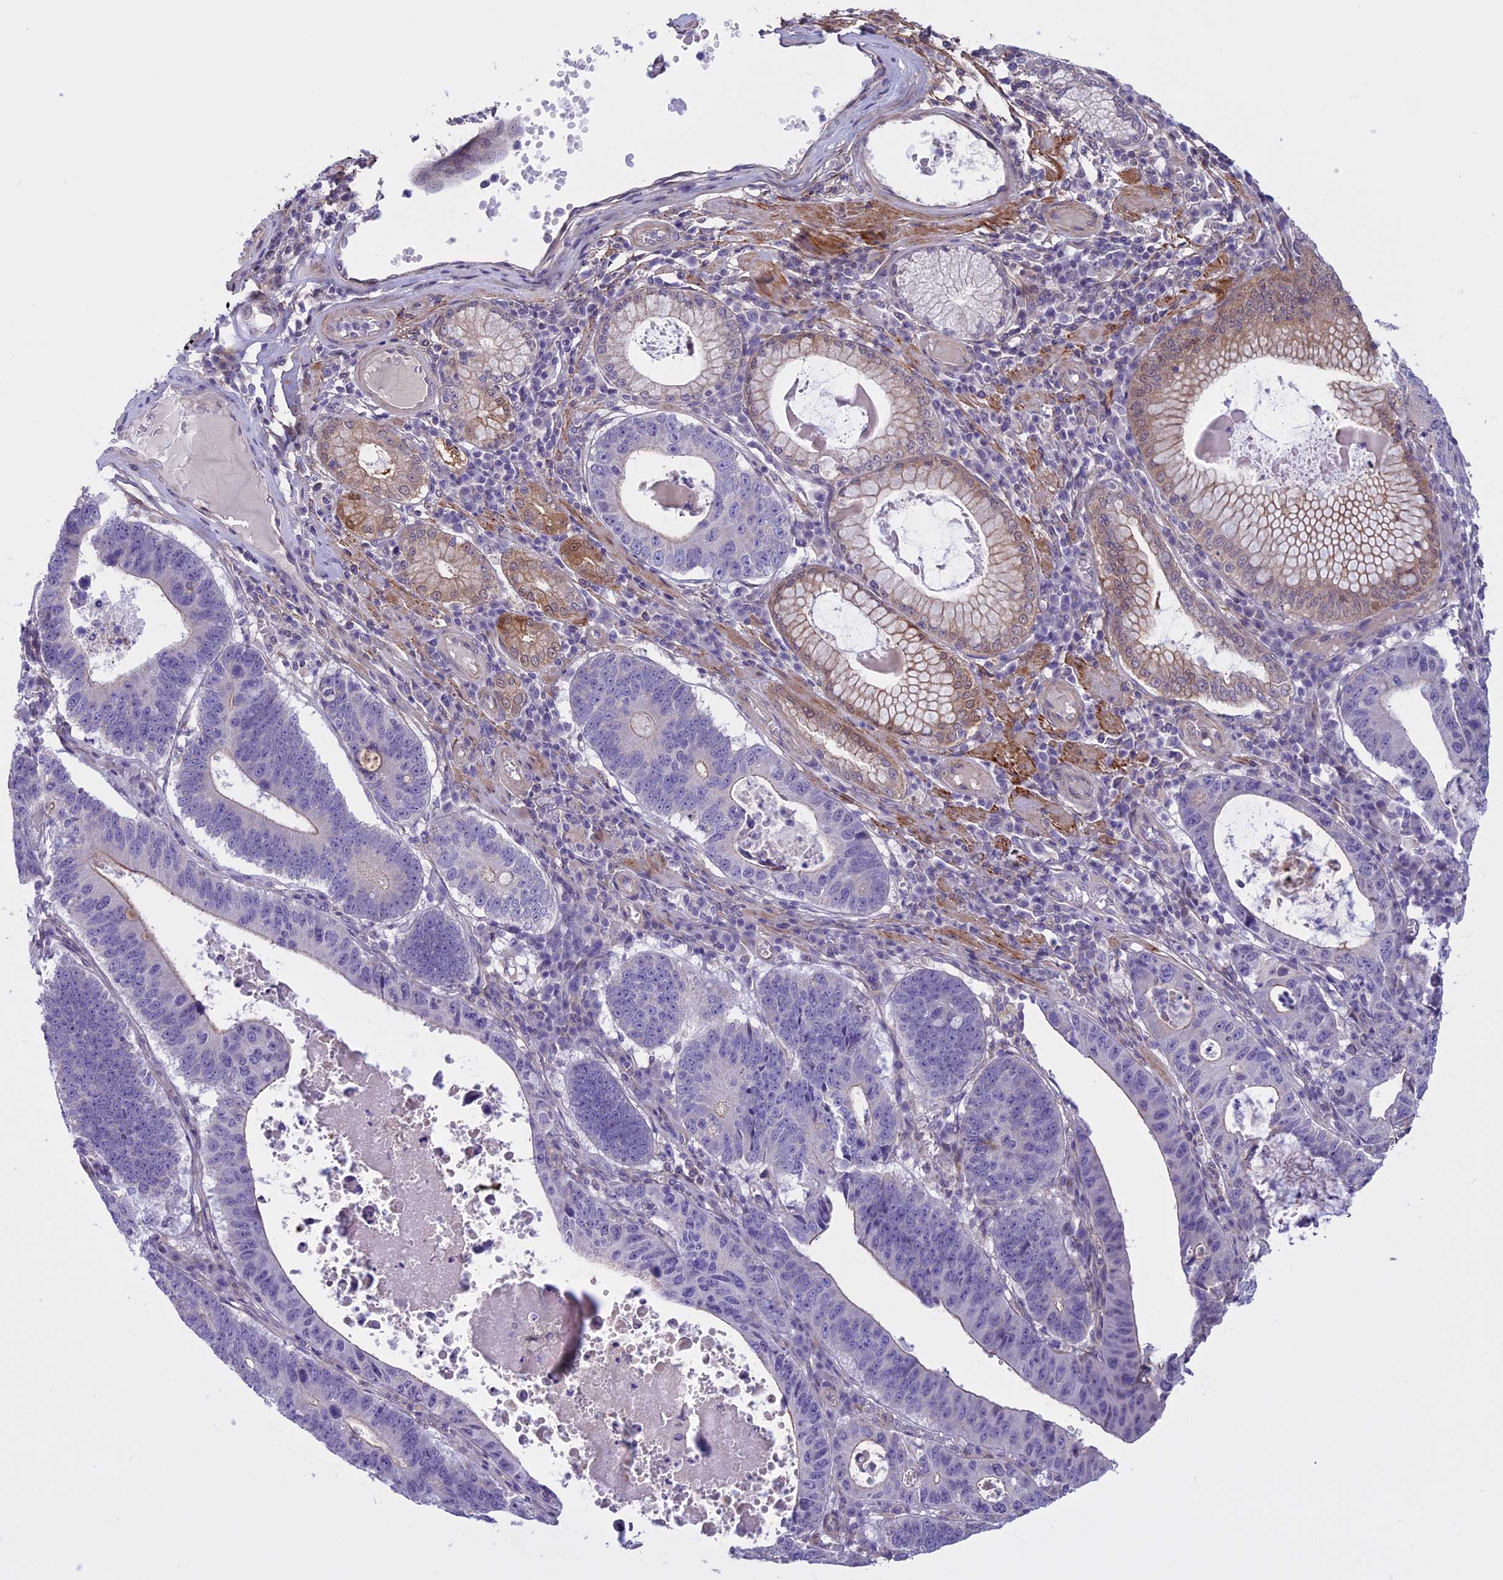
{"staining": {"intensity": "negative", "quantity": "none", "location": "none"}, "tissue": "stomach cancer", "cell_type": "Tumor cells", "image_type": "cancer", "snomed": [{"axis": "morphology", "description": "Adenocarcinoma, NOS"}, {"axis": "topography", "description": "Stomach"}], "caption": "Tumor cells are negative for brown protein staining in adenocarcinoma (stomach).", "gene": "SPHKAP", "patient": {"sex": "male", "age": 59}}